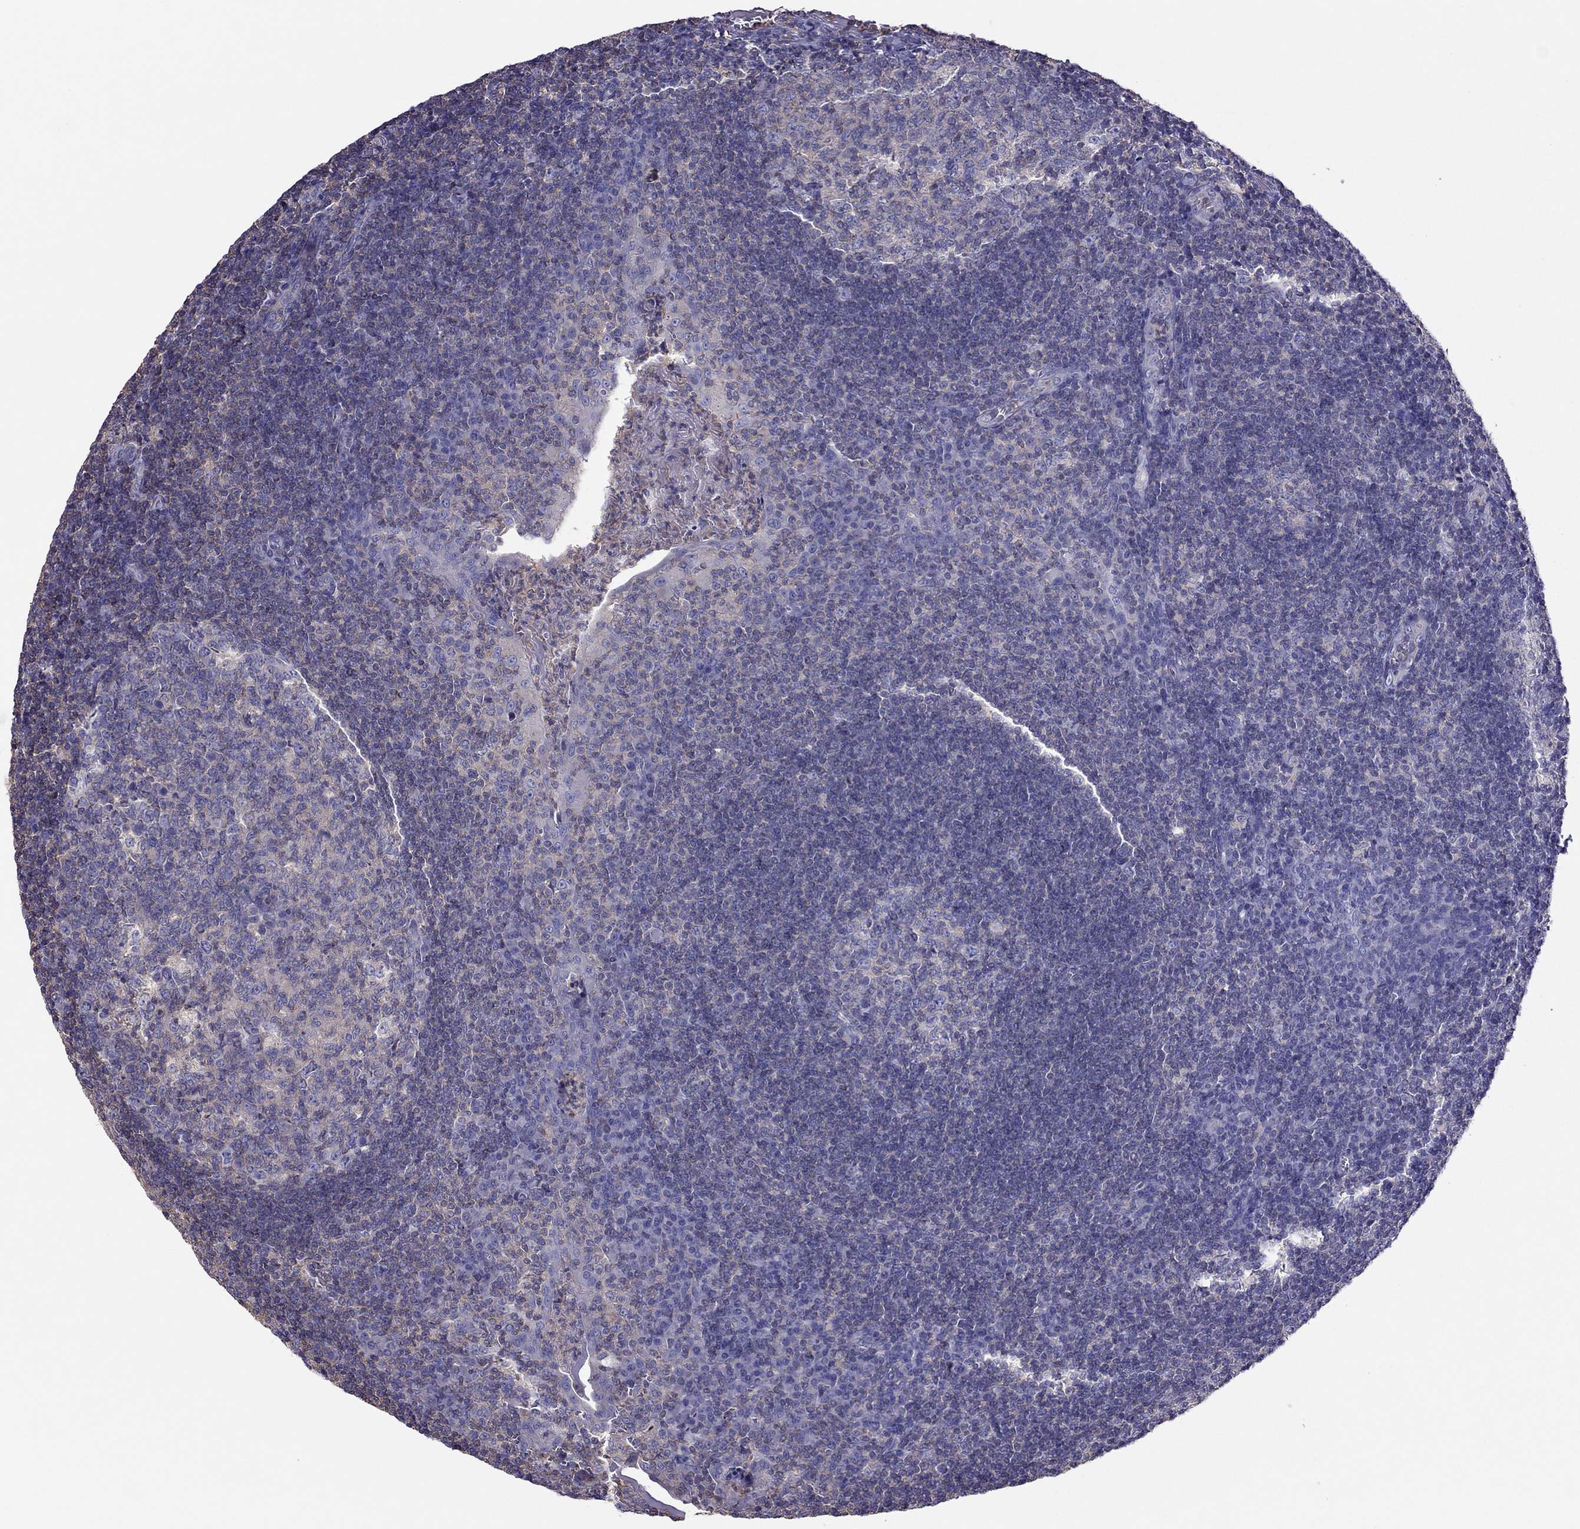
{"staining": {"intensity": "negative", "quantity": "none", "location": "none"}, "tissue": "tonsil", "cell_type": "Germinal center cells", "image_type": "normal", "snomed": [{"axis": "morphology", "description": "Normal tissue, NOS"}, {"axis": "topography", "description": "Tonsil"}], "caption": "Immunohistochemistry (IHC) image of benign tonsil: tonsil stained with DAB shows no significant protein staining in germinal center cells.", "gene": "TEX22", "patient": {"sex": "female", "age": 12}}